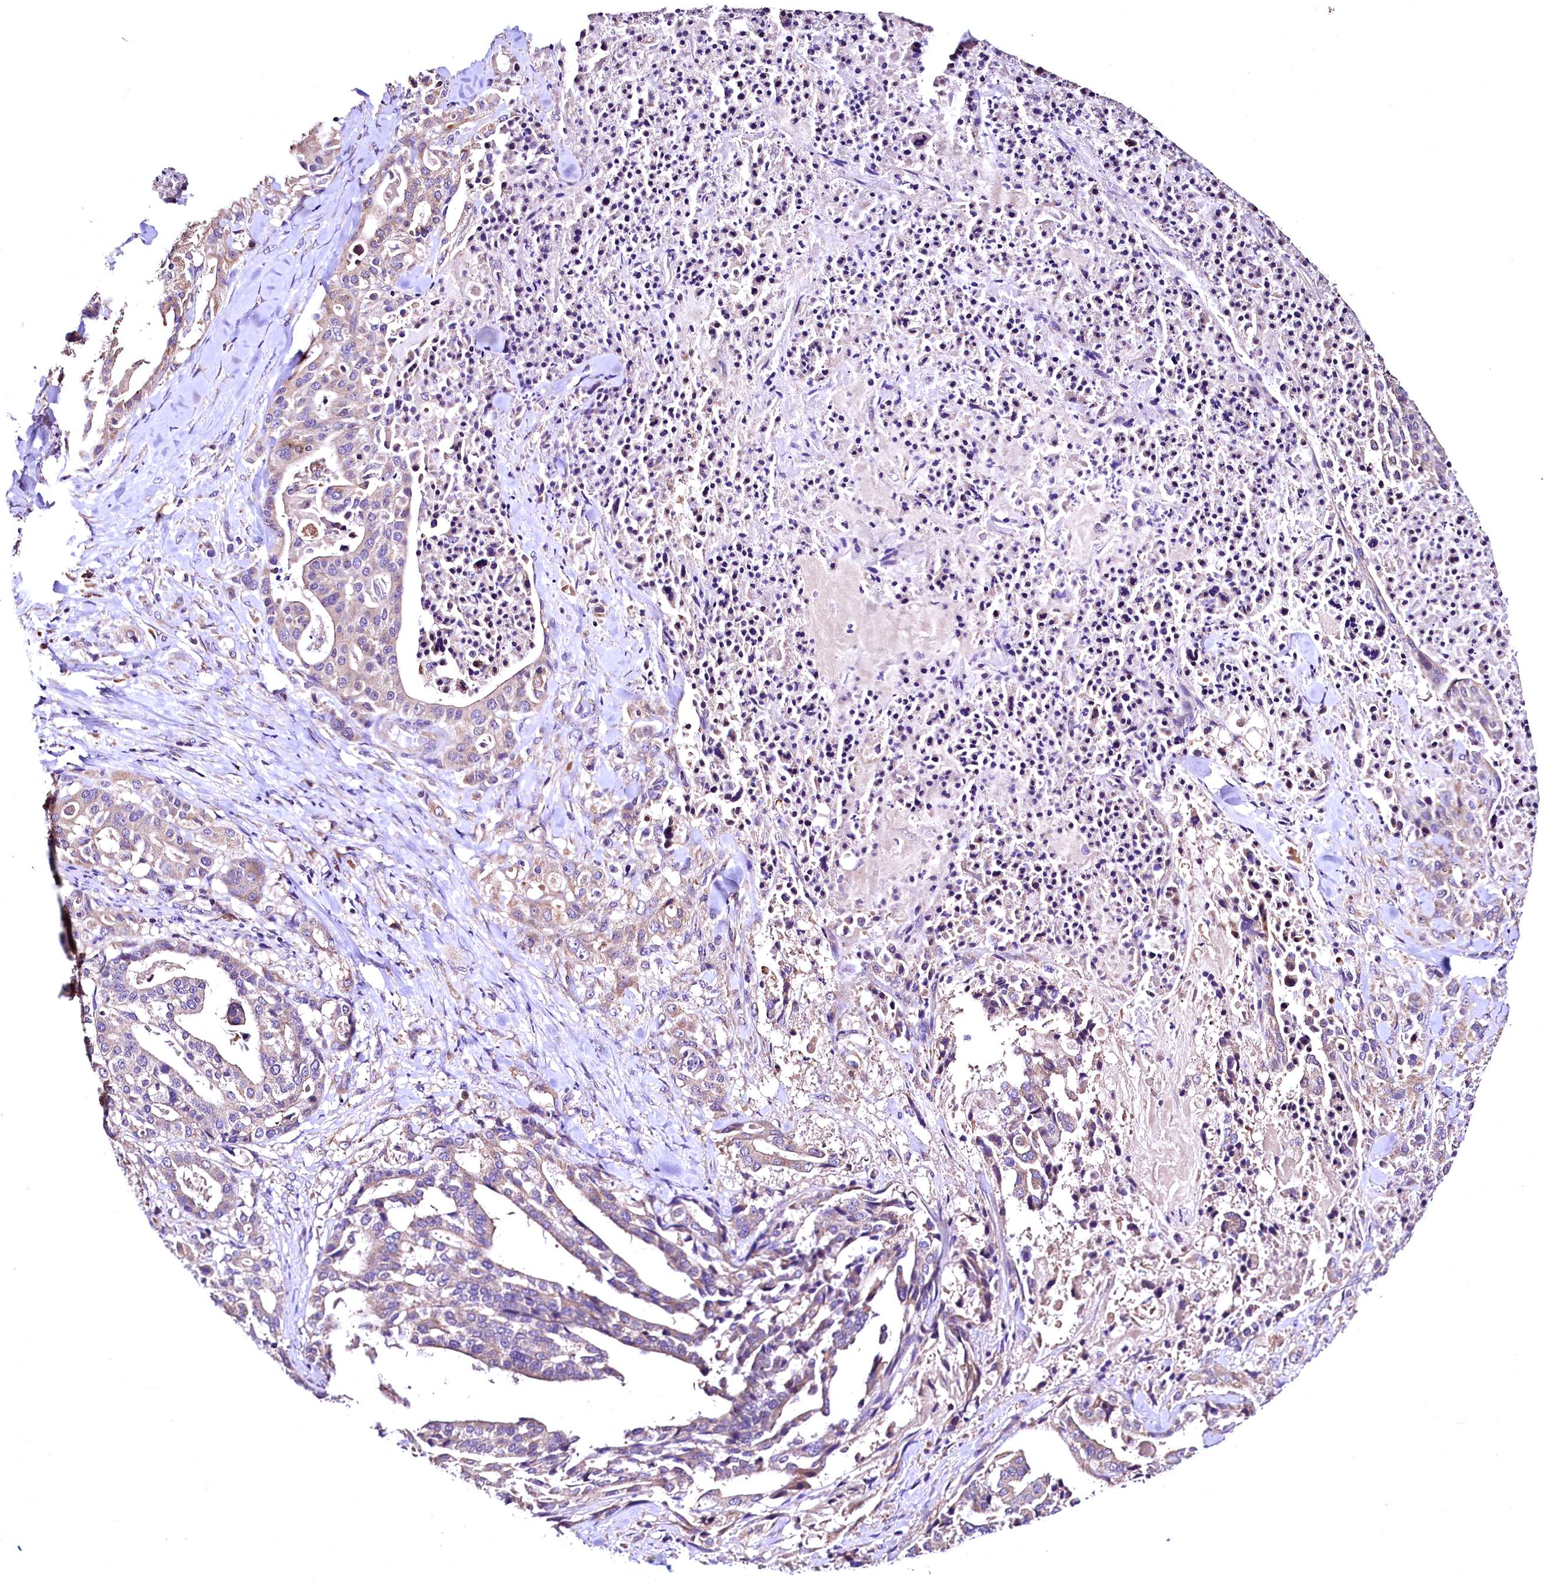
{"staining": {"intensity": "weak", "quantity": "25%-75%", "location": "cytoplasmic/membranous"}, "tissue": "stomach cancer", "cell_type": "Tumor cells", "image_type": "cancer", "snomed": [{"axis": "morphology", "description": "Adenocarcinoma, NOS"}, {"axis": "topography", "description": "Stomach"}], "caption": "Tumor cells display low levels of weak cytoplasmic/membranous staining in about 25%-75% of cells in human adenocarcinoma (stomach).", "gene": "LRSAM1", "patient": {"sex": "male", "age": 48}}